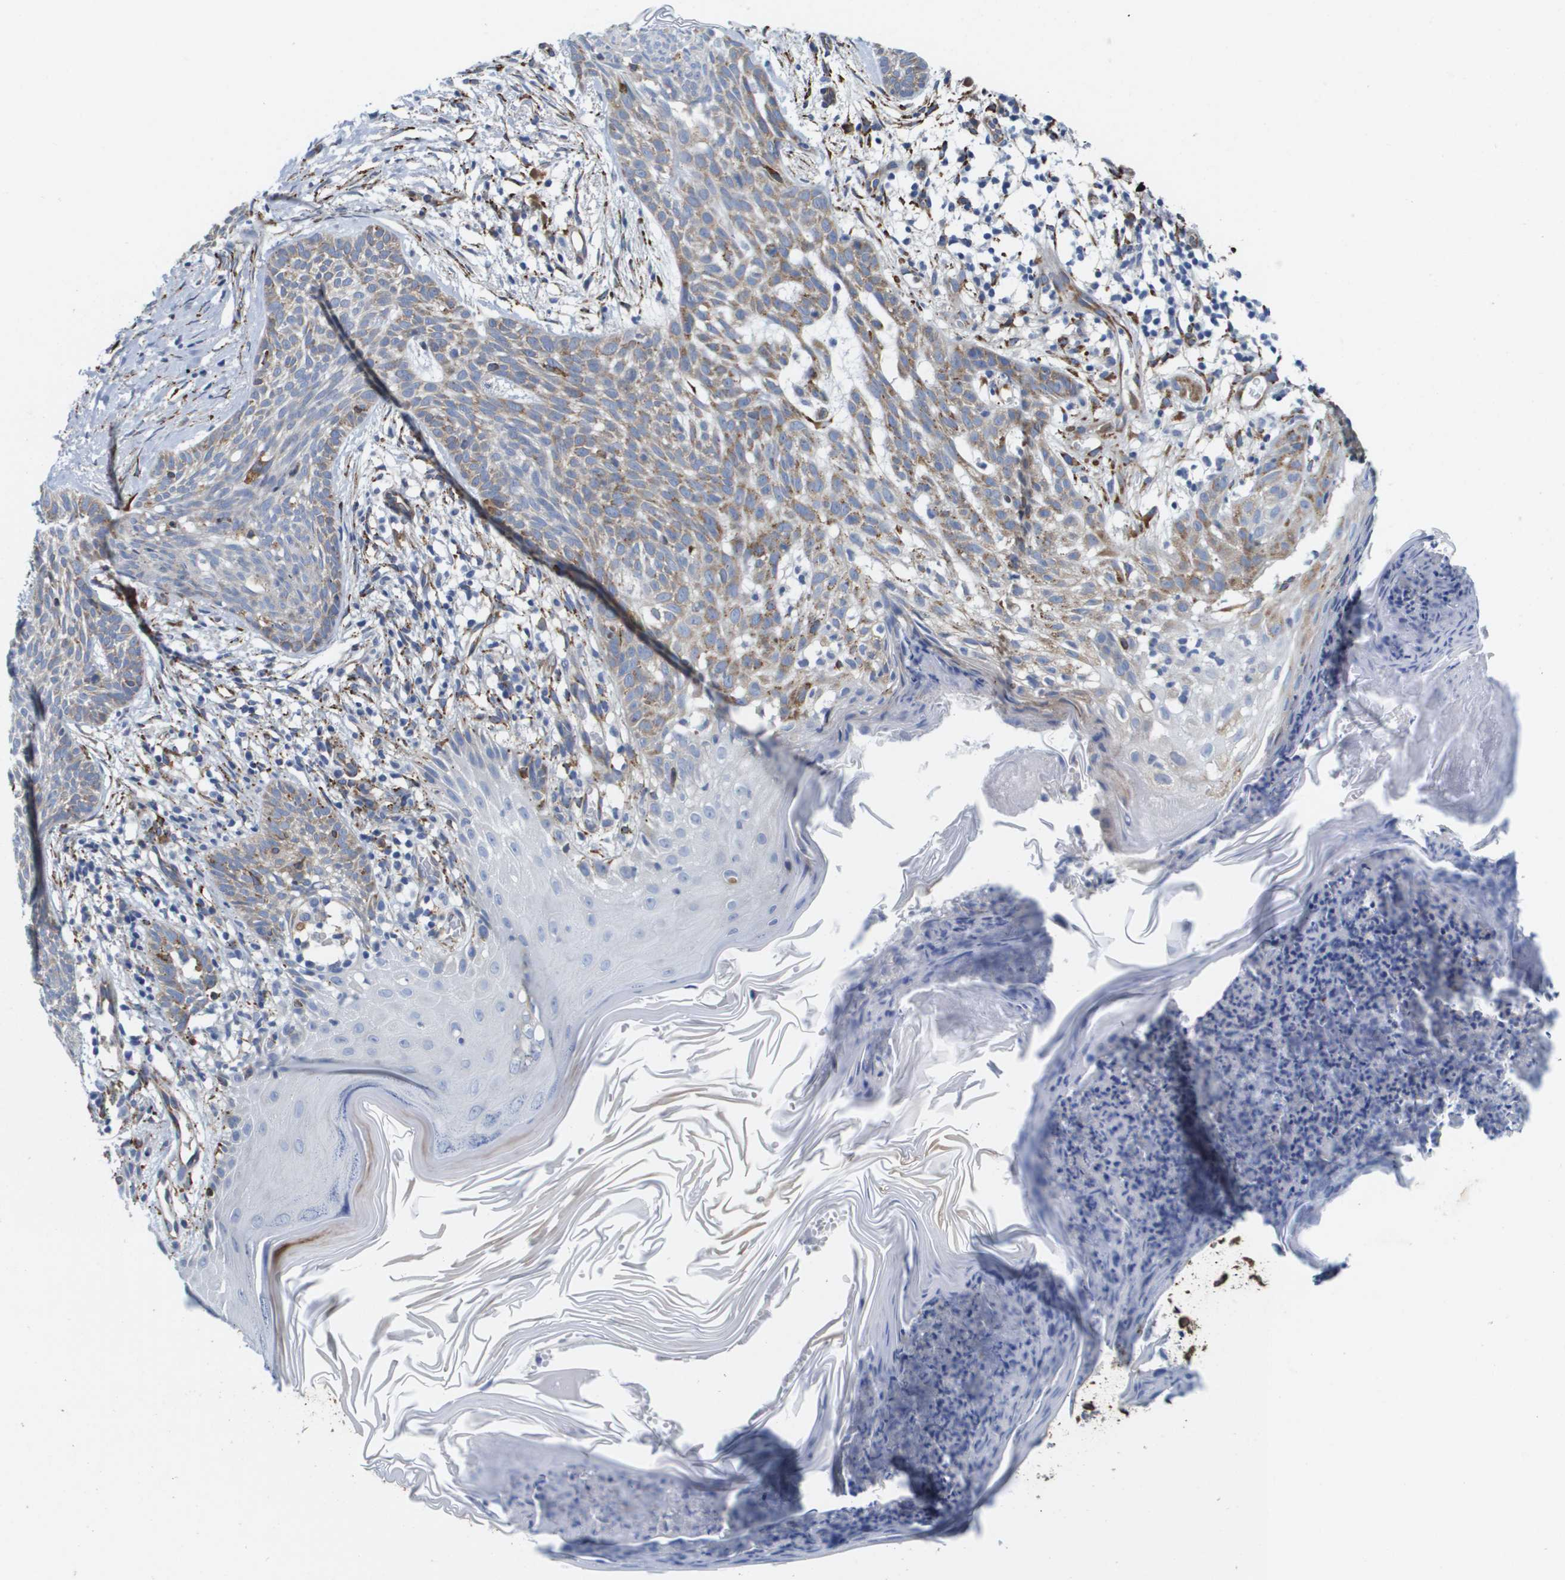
{"staining": {"intensity": "weak", "quantity": "25%-75%", "location": "cytoplasmic/membranous"}, "tissue": "skin cancer", "cell_type": "Tumor cells", "image_type": "cancer", "snomed": [{"axis": "morphology", "description": "Basal cell carcinoma"}, {"axis": "topography", "description": "Skin"}], "caption": "A low amount of weak cytoplasmic/membranous positivity is present in approximately 25%-75% of tumor cells in basal cell carcinoma (skin) tissue.", "gene": "ST3GAL2", "patient": {"sex": "female", "age": 59}}